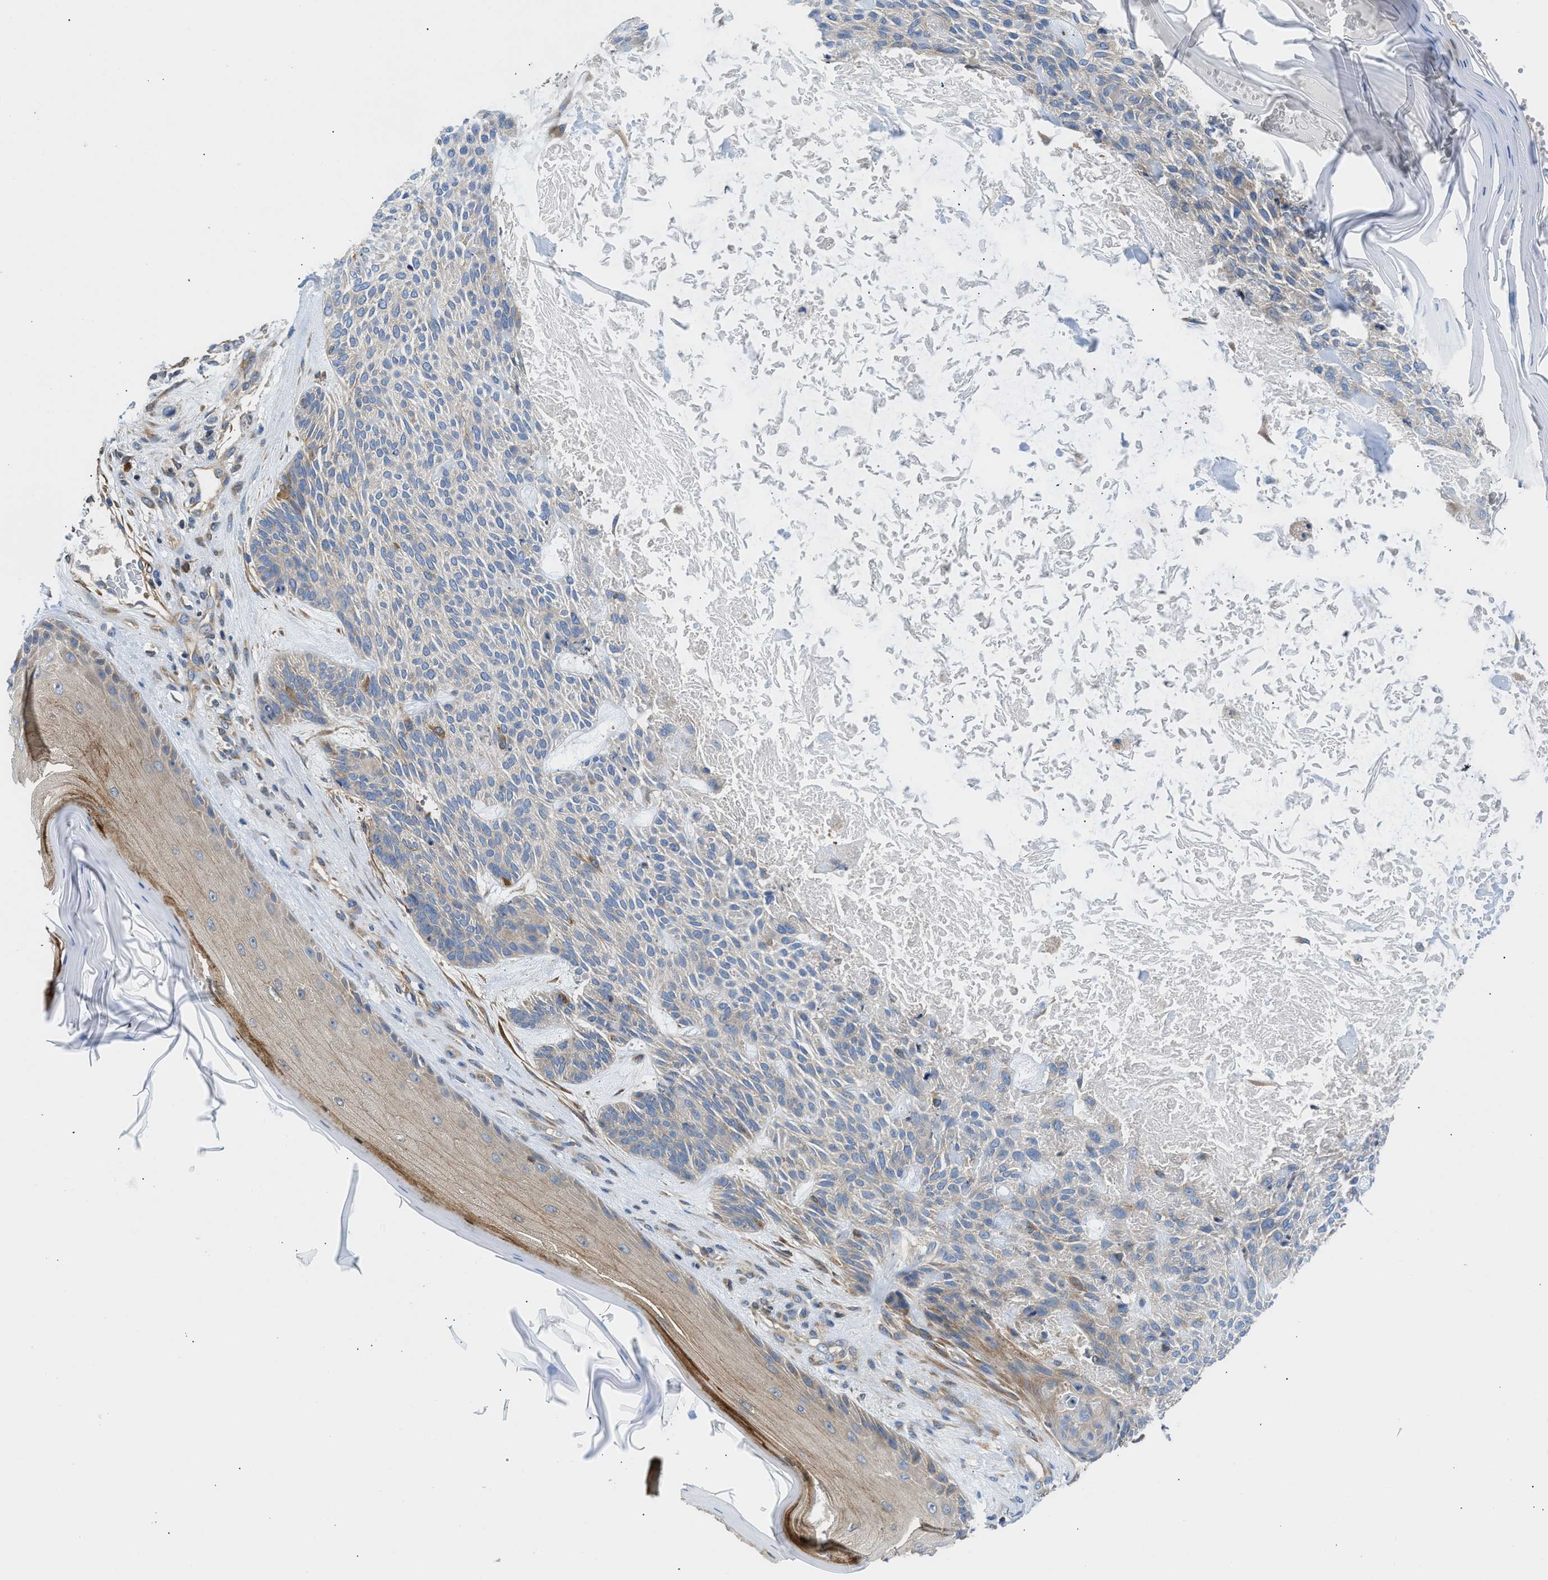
{"staining": {"intensity": "moderate", "quantity": "<25%", "location": "cytoplasmic/membranous"}, "tissue": "skin cancer", "cell_type": "Tumor cells", "image_type": "cancer", "snomed": [{"axis": "morphology", "description": "Basal cell carcinoma"}, {"axis": "topography", "description": "Skin"}], "caption": "A brown stain shows moderate cytoplasmic/membranous expression of a protein in human basal cell carcinoma (skin) tumor cells. (Stains: DAB in brown, nuclei in blue, Microscopy: brightfield microscopy at high magnification).", "gene": "CHKB", "patient": {"sex": "male", "age": 55}}